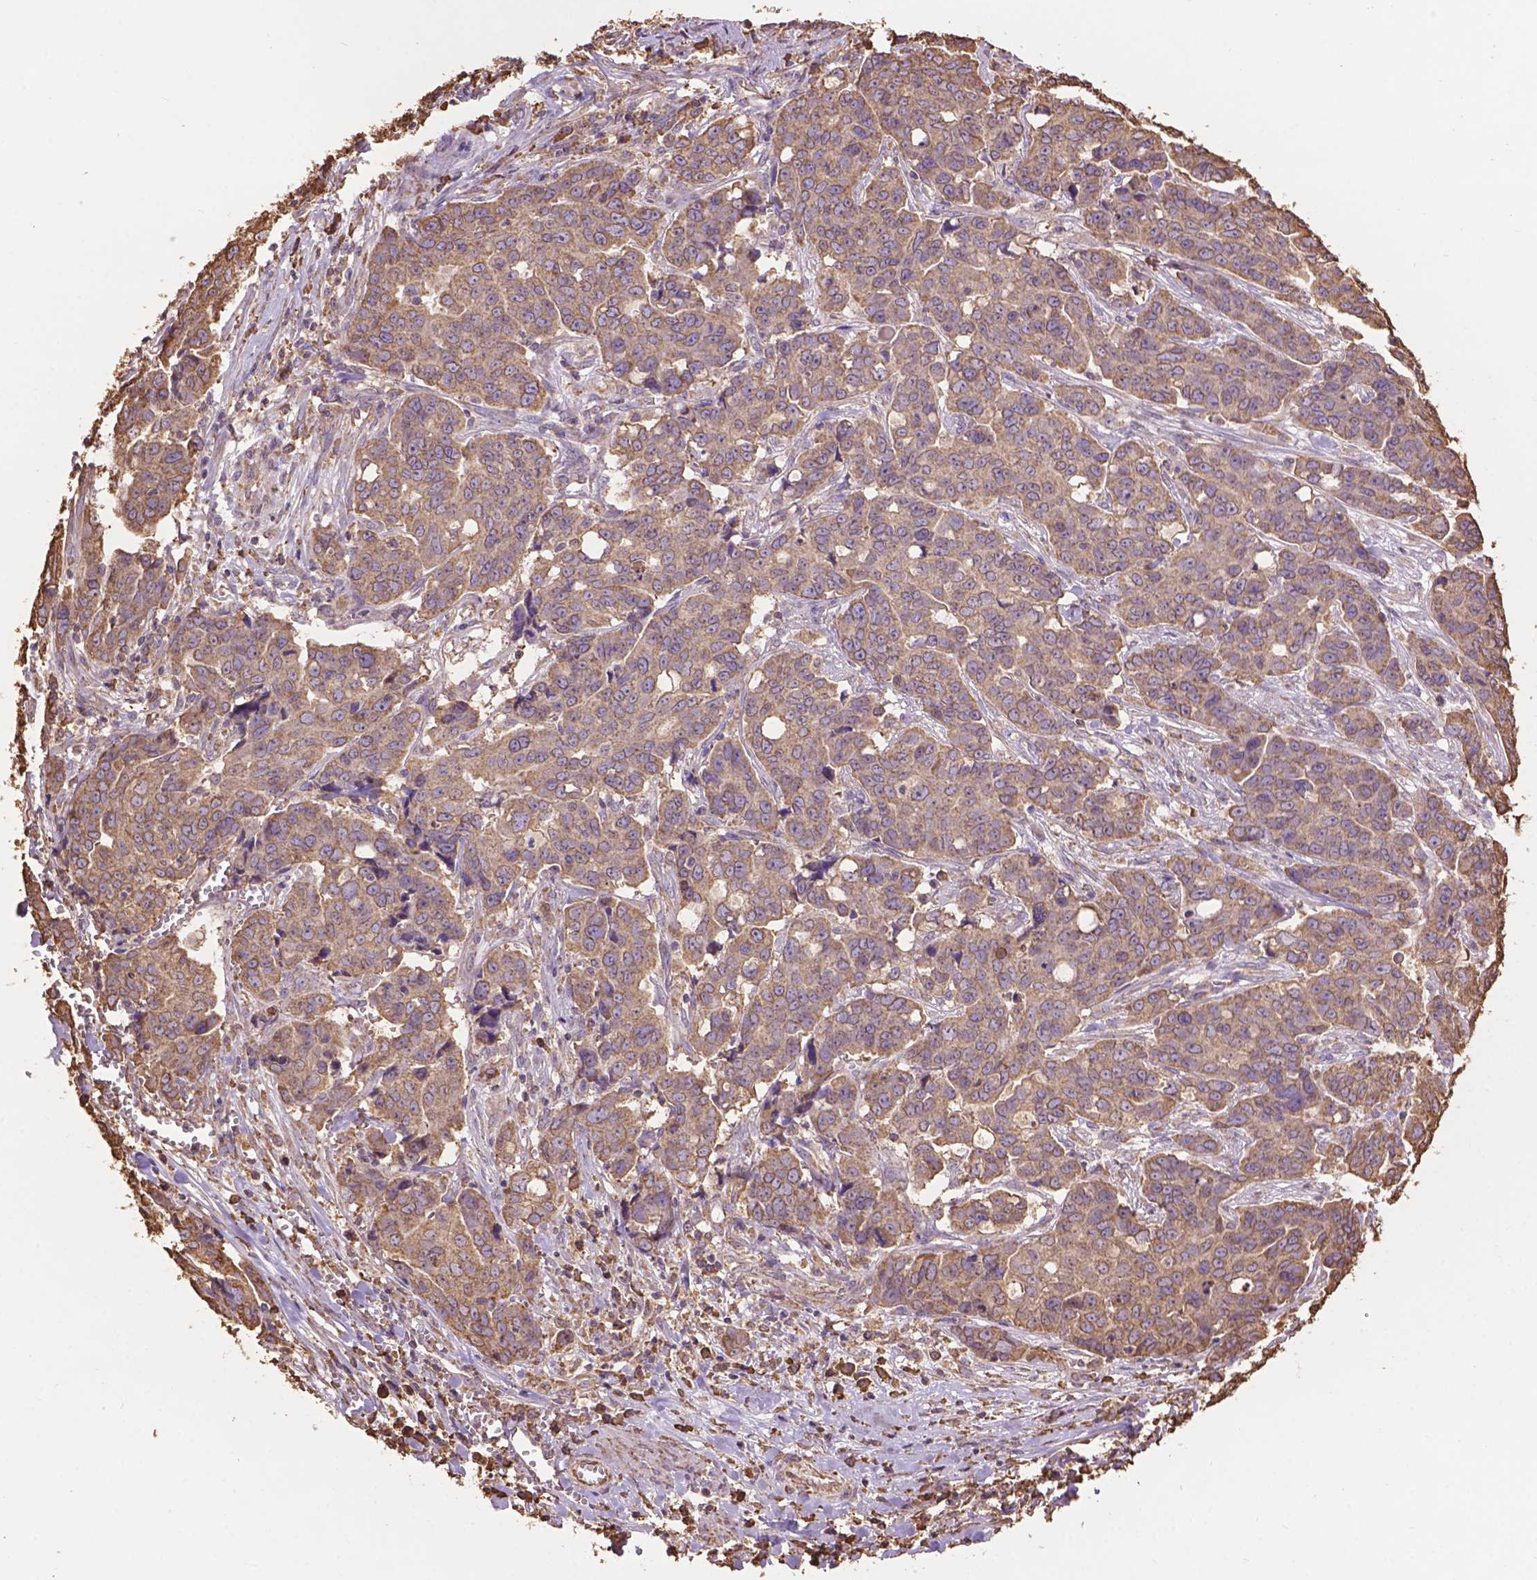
{"staining": {"intensity": "moderate", "quantity": ">75%", "location": "cytoplasmic/membranous"}, "tissue": "ovarian cancer", "cell_type": "Tumor cells", "image_type": "cancer", "snomed": [{"axis": "morphology", "description": "Carcinoma, endometroid"}, {"axis": "topography", "description": "Ovary"}], "caption": "Immunohistochemistry (IHC) of ovarian cancer reveals medium levels of moderate cytoplasmic/membranous positivity in about >75% of tumor cells. (DAB IHC with brightfield microscopy, high magnification).", "gene": "PPP2R5E", "patient": {"sex": "female", "age": 78}}